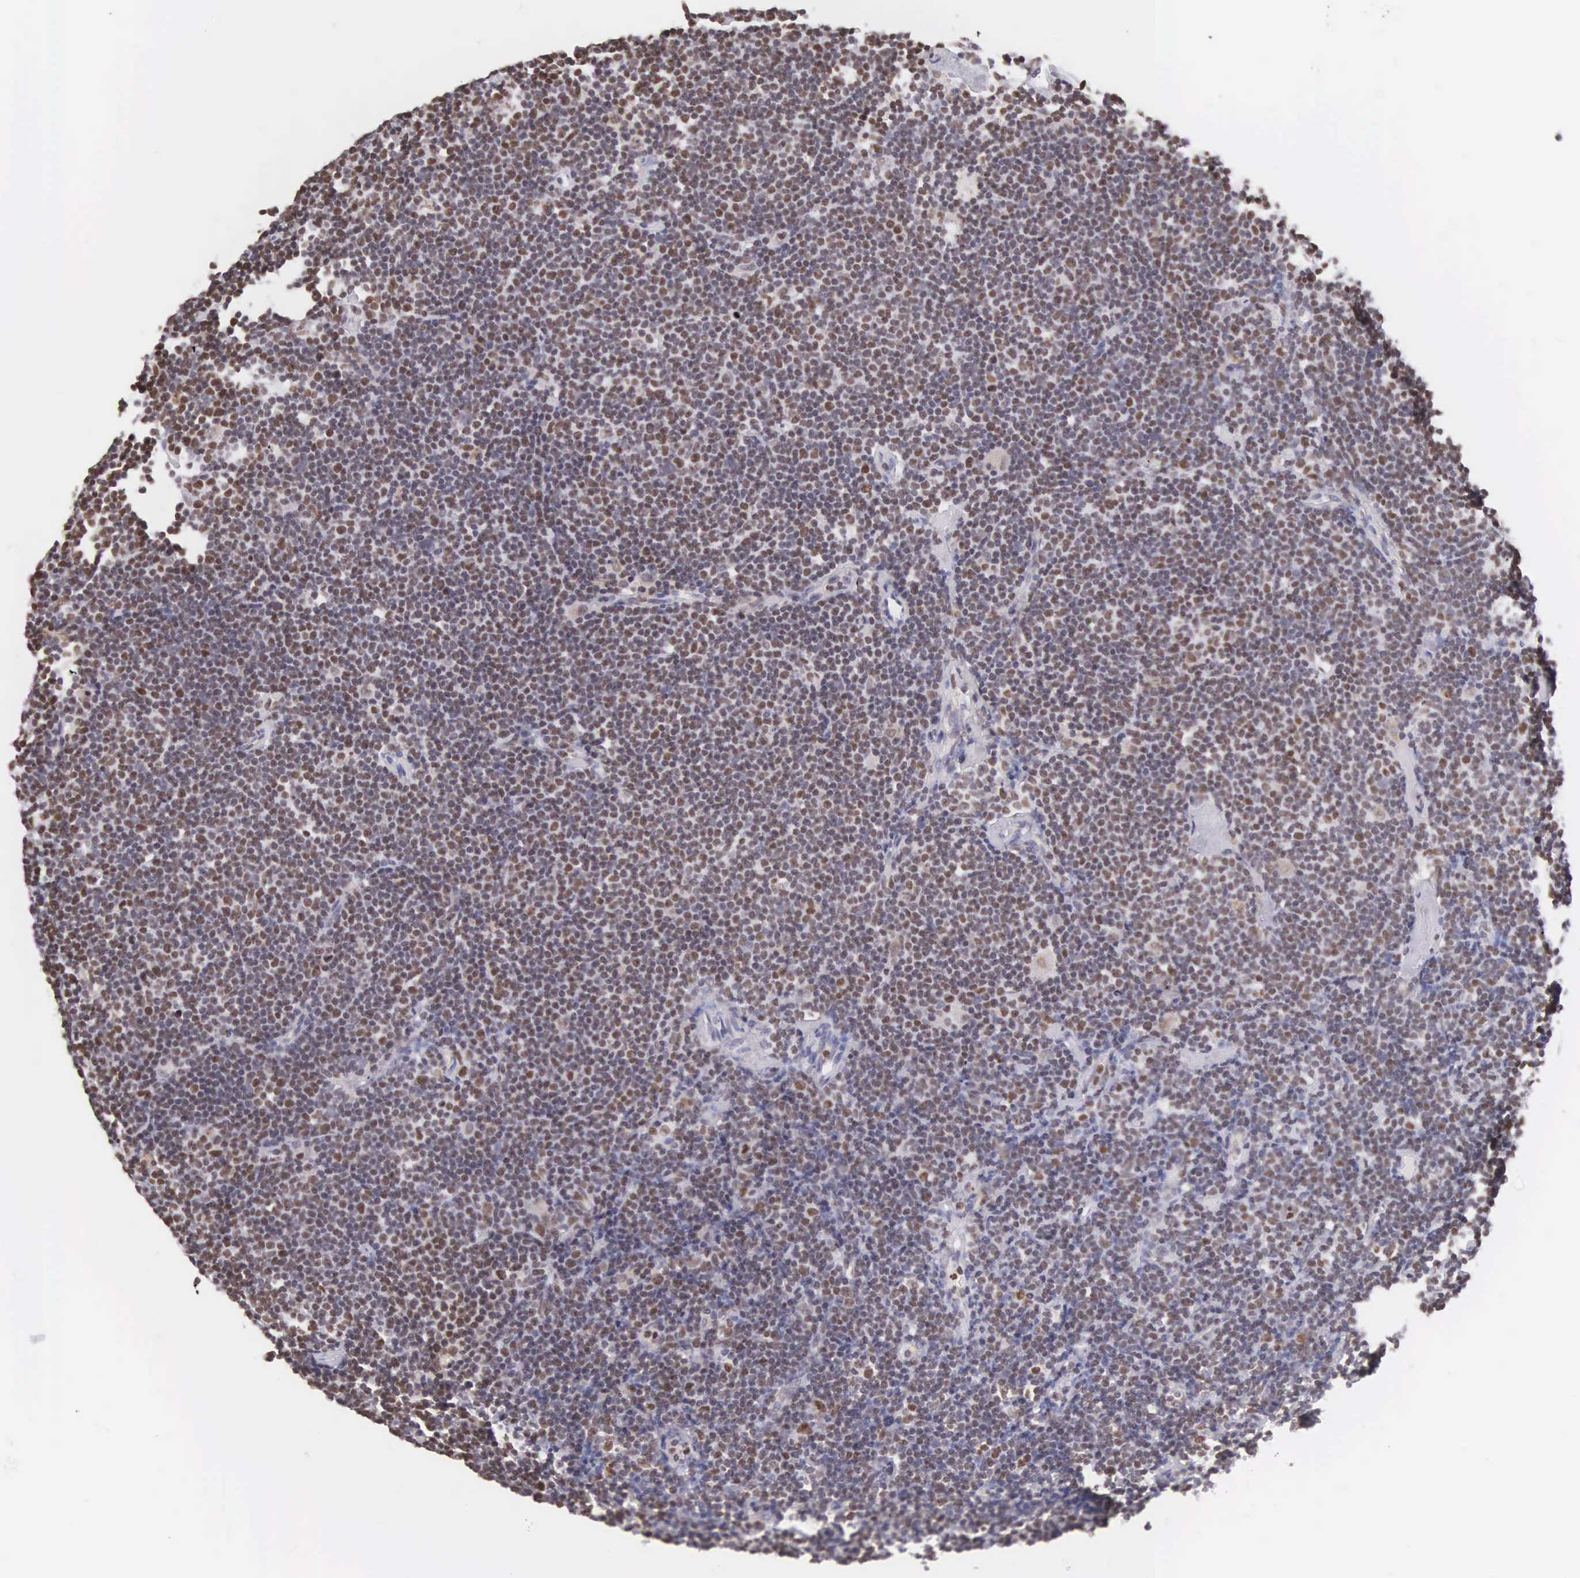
{"staining": {"intensity": "moderate", "quantity": "25%-75%", "location": "nuclear"}, "tissue": "lymphoma", "cell_type": "Tumor cells", "image_type": "cancer", "snomed": [{"axis": "morphology", "description": "Malignant lymphoma, non-Hodgkin's type, Low grade"}, {"axis": "topography", "description": "Lymph node"}], "caption": "Immunohistochemical staining of malignant lymphoma, non-Hodgkin's type (low-grade) reveals moderate nuclear protein positivity in about 25%-75% of tumor cells. The protein of interest is stained brown, and the nuclei are stained in blue (DAB (3,3'-diaminobenzidine) IHC with brightfield microscopy, high magnification).", "gene": "VRK1", "patient": {"sex": "male", "age": 65}}